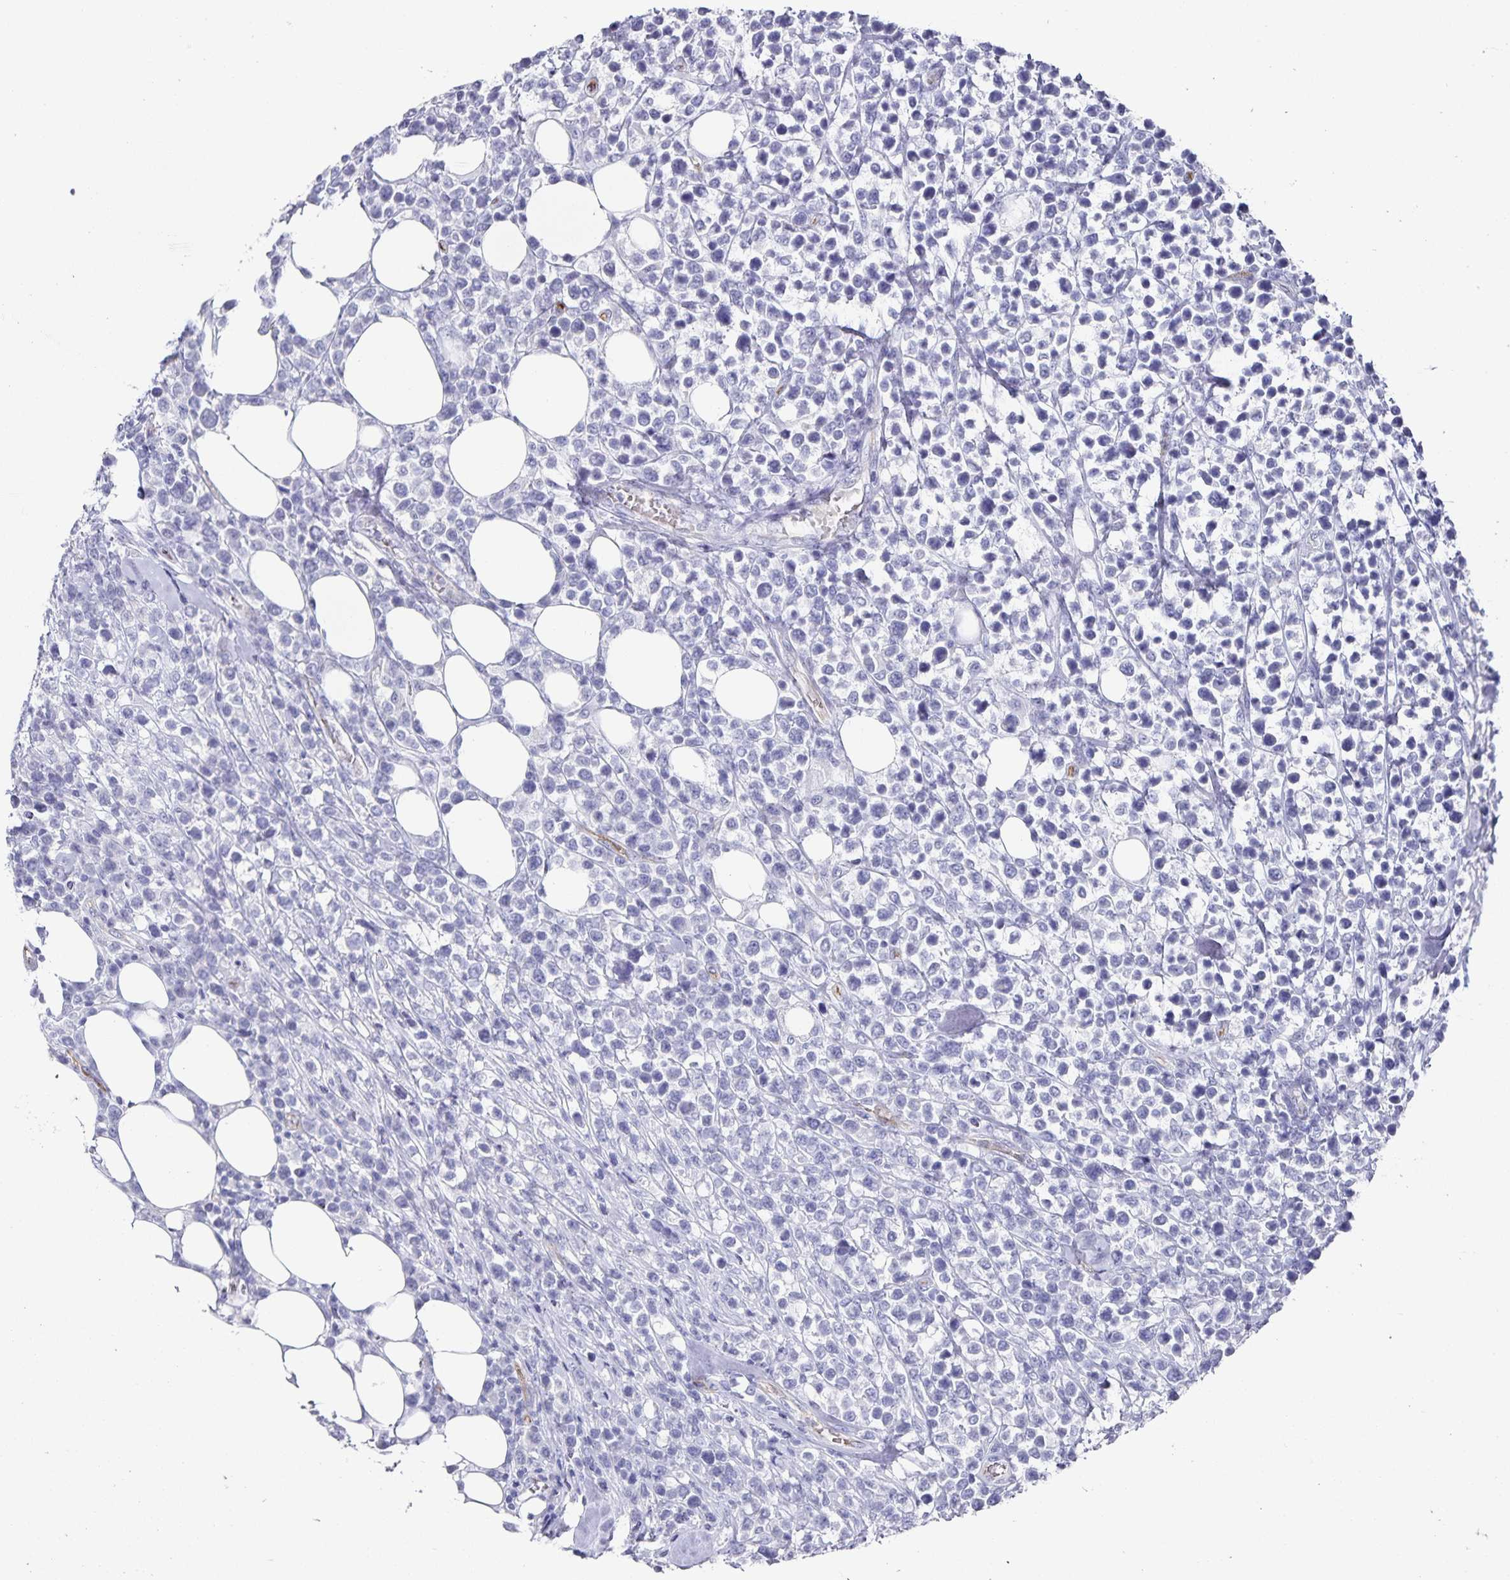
{"staining": {"intensity": "negative", "quantity": "none", "location": "none"}, "tissue": "lymphoma", "cell_type": "Tumor cells", "image_type": "cancer", "snomed": [{"axis": "morphology", "description": "Malignant lymphoma, non-Hodgkin's type, High grade"}, {"axis": "topography", "description": "Soft tissue"}], "caption": "There is no significant staining in tumor cells of lymphoma. (Brightfield microscopy of DAB IHC at high magnification).", "gene": "PODXL", "patient": {"sex": "female", "age": 56}}